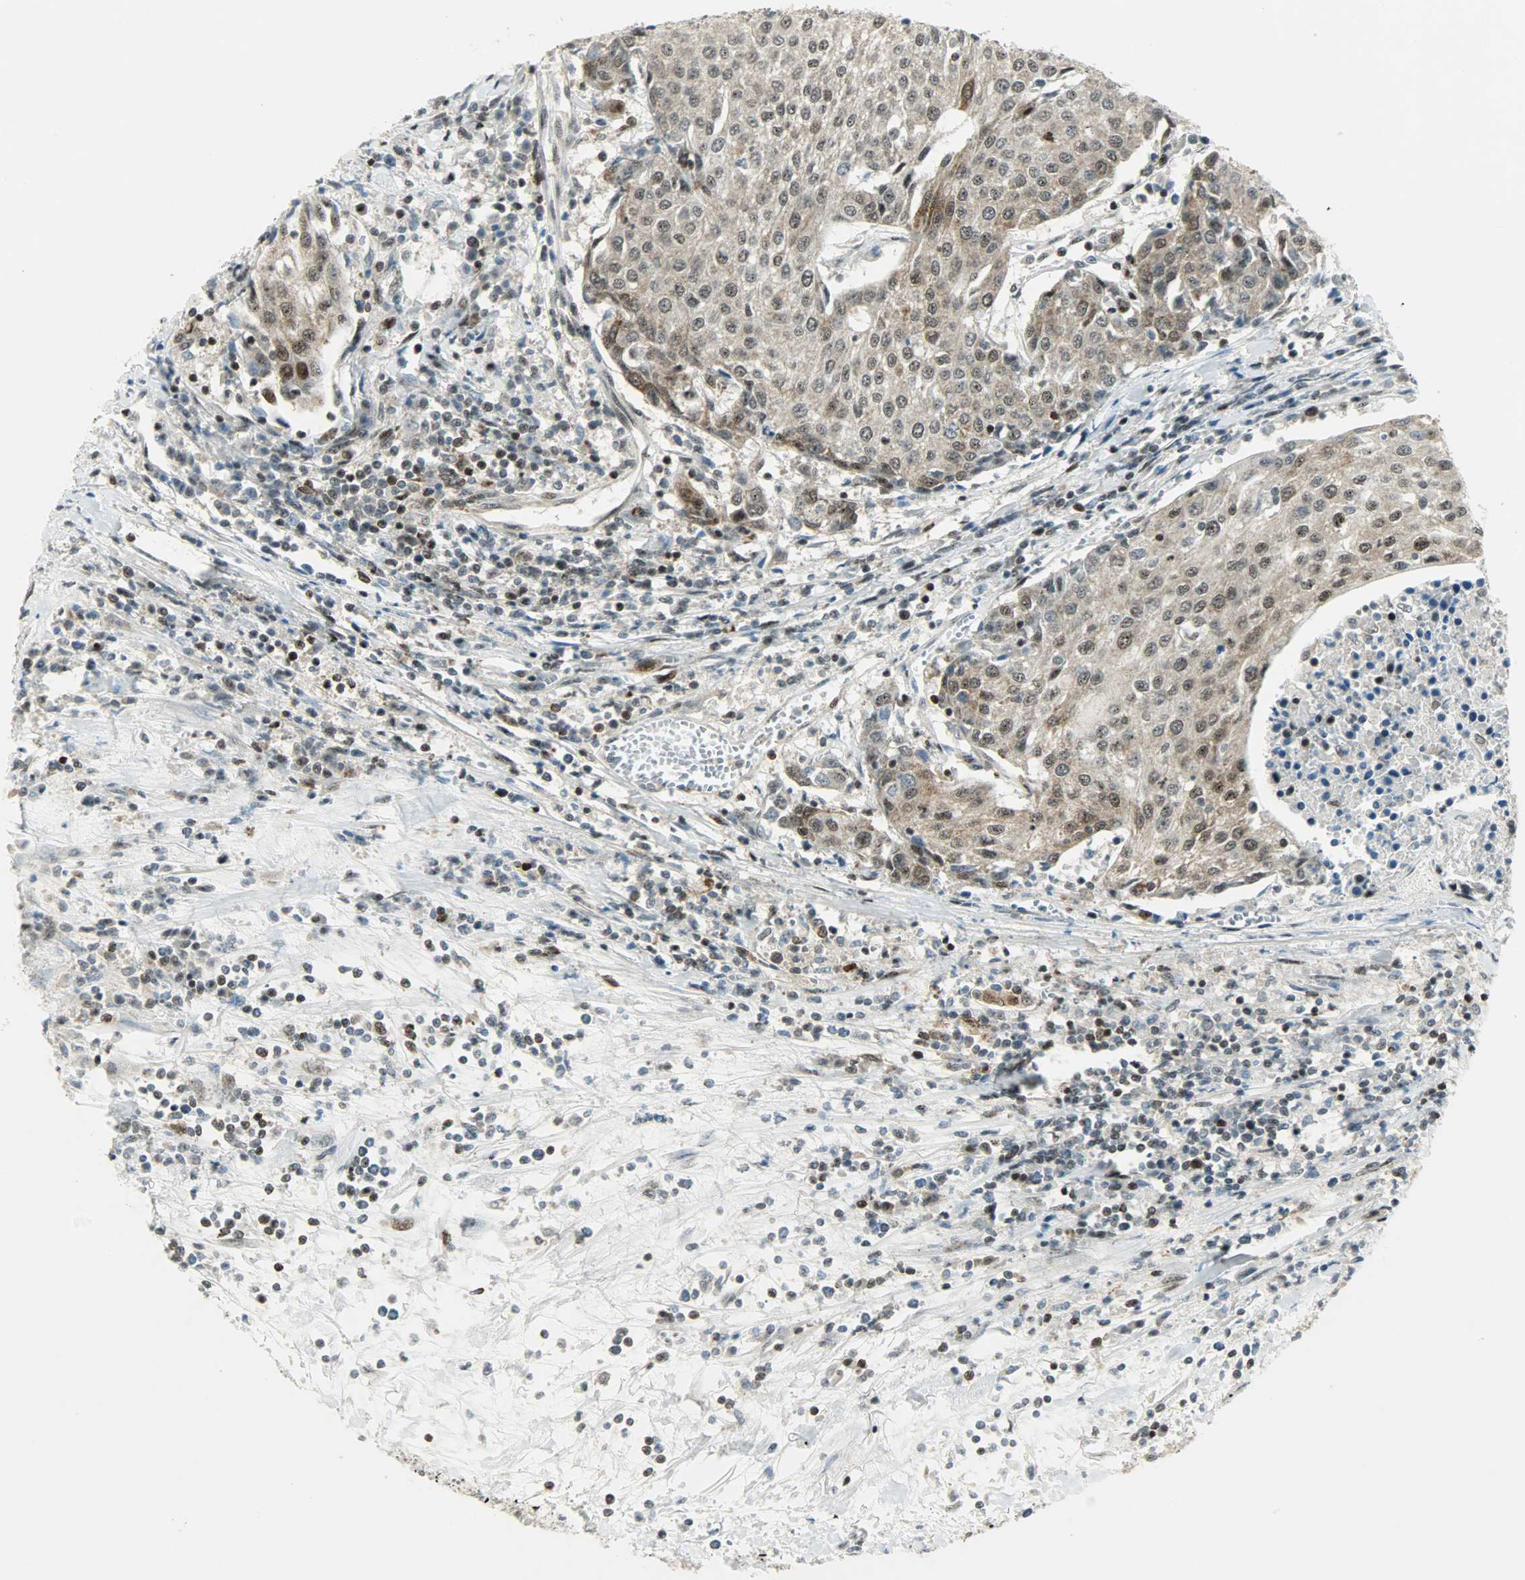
{"staining": {"intensity": "moderate", "quantity": ">75%", "location": "cytoplasmic/membranous,nuclear"}, "tissue": "urothelial cancer", "cell_type": "Tumor cells", "image_type": "cancer", "snomed": [{"axis": "morphology", "description": "Urothelial carcinoma, High grade"}, {"axis": "topography", "description": "Urinary bladder"}], "caption": "Urothelial carcinoma (high-grade) stained with immunohistochemistry exhibits moderate cytoplasmic/membranous and nuclear staining in approximately >75% of tumor cells.", "gene": "IL15", "patient": {"sex": "female", "age": 85}}